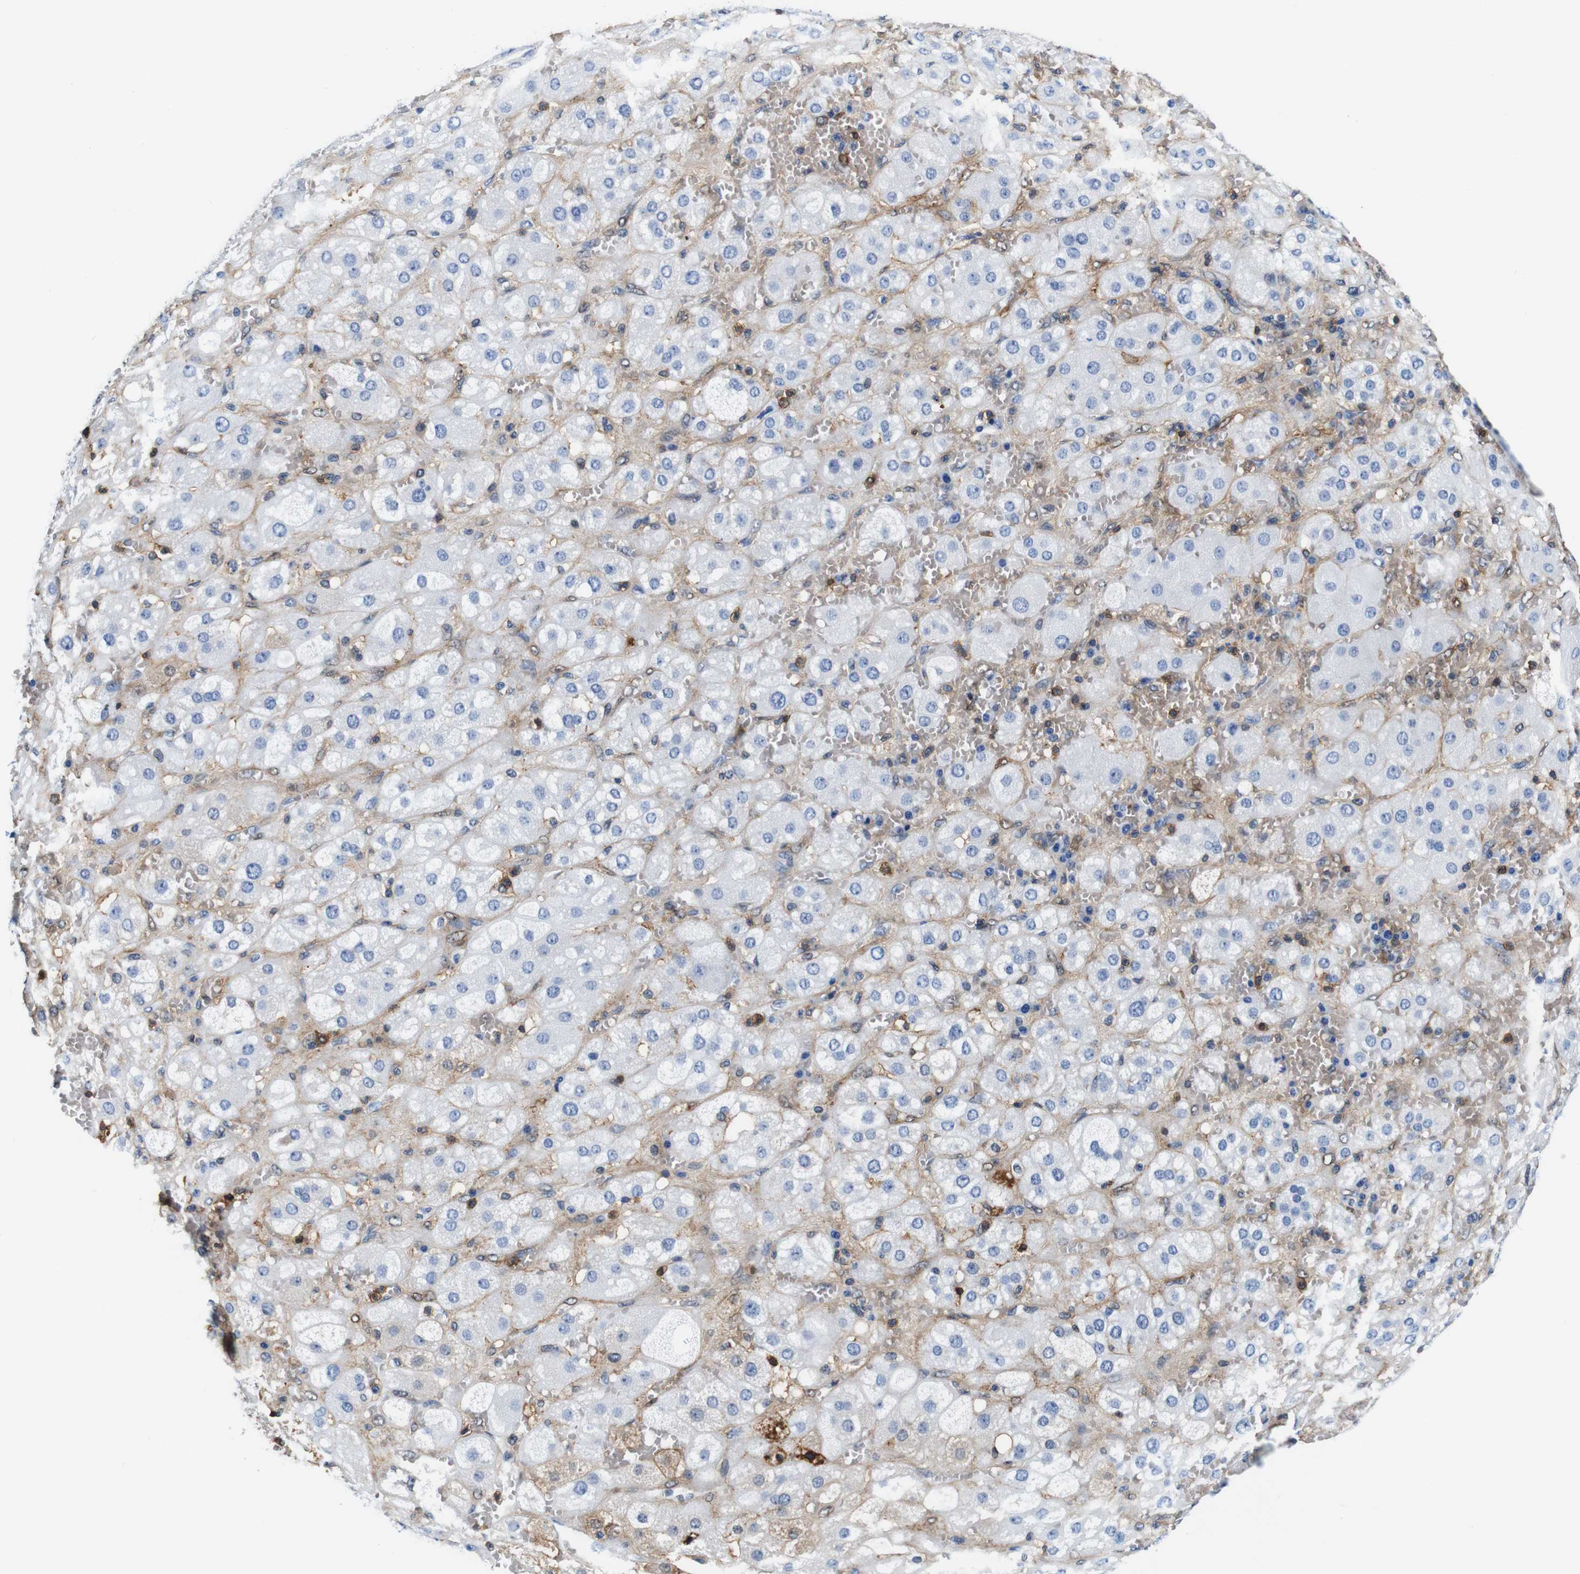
{"staining": {"intensity": "negative", "quantity": "none", "location": "none"}, "tissue": "adrenal gland", "cell_type": "Glandular cells", "image_type": "normal", "snomed": [{"axis": "morphology", "description": "Normal tissue, NOS"}, {"axis": "topography", "description": "Adrenal gland"}], "caption": "IHC photomicrograph of unremarkable adrenal gland: adrenal gland stained with DAB exhibits no significant protein positivity in glandular cells.", "gene": "ANXA1", "patient": {"sex": "female", "age": 47}}